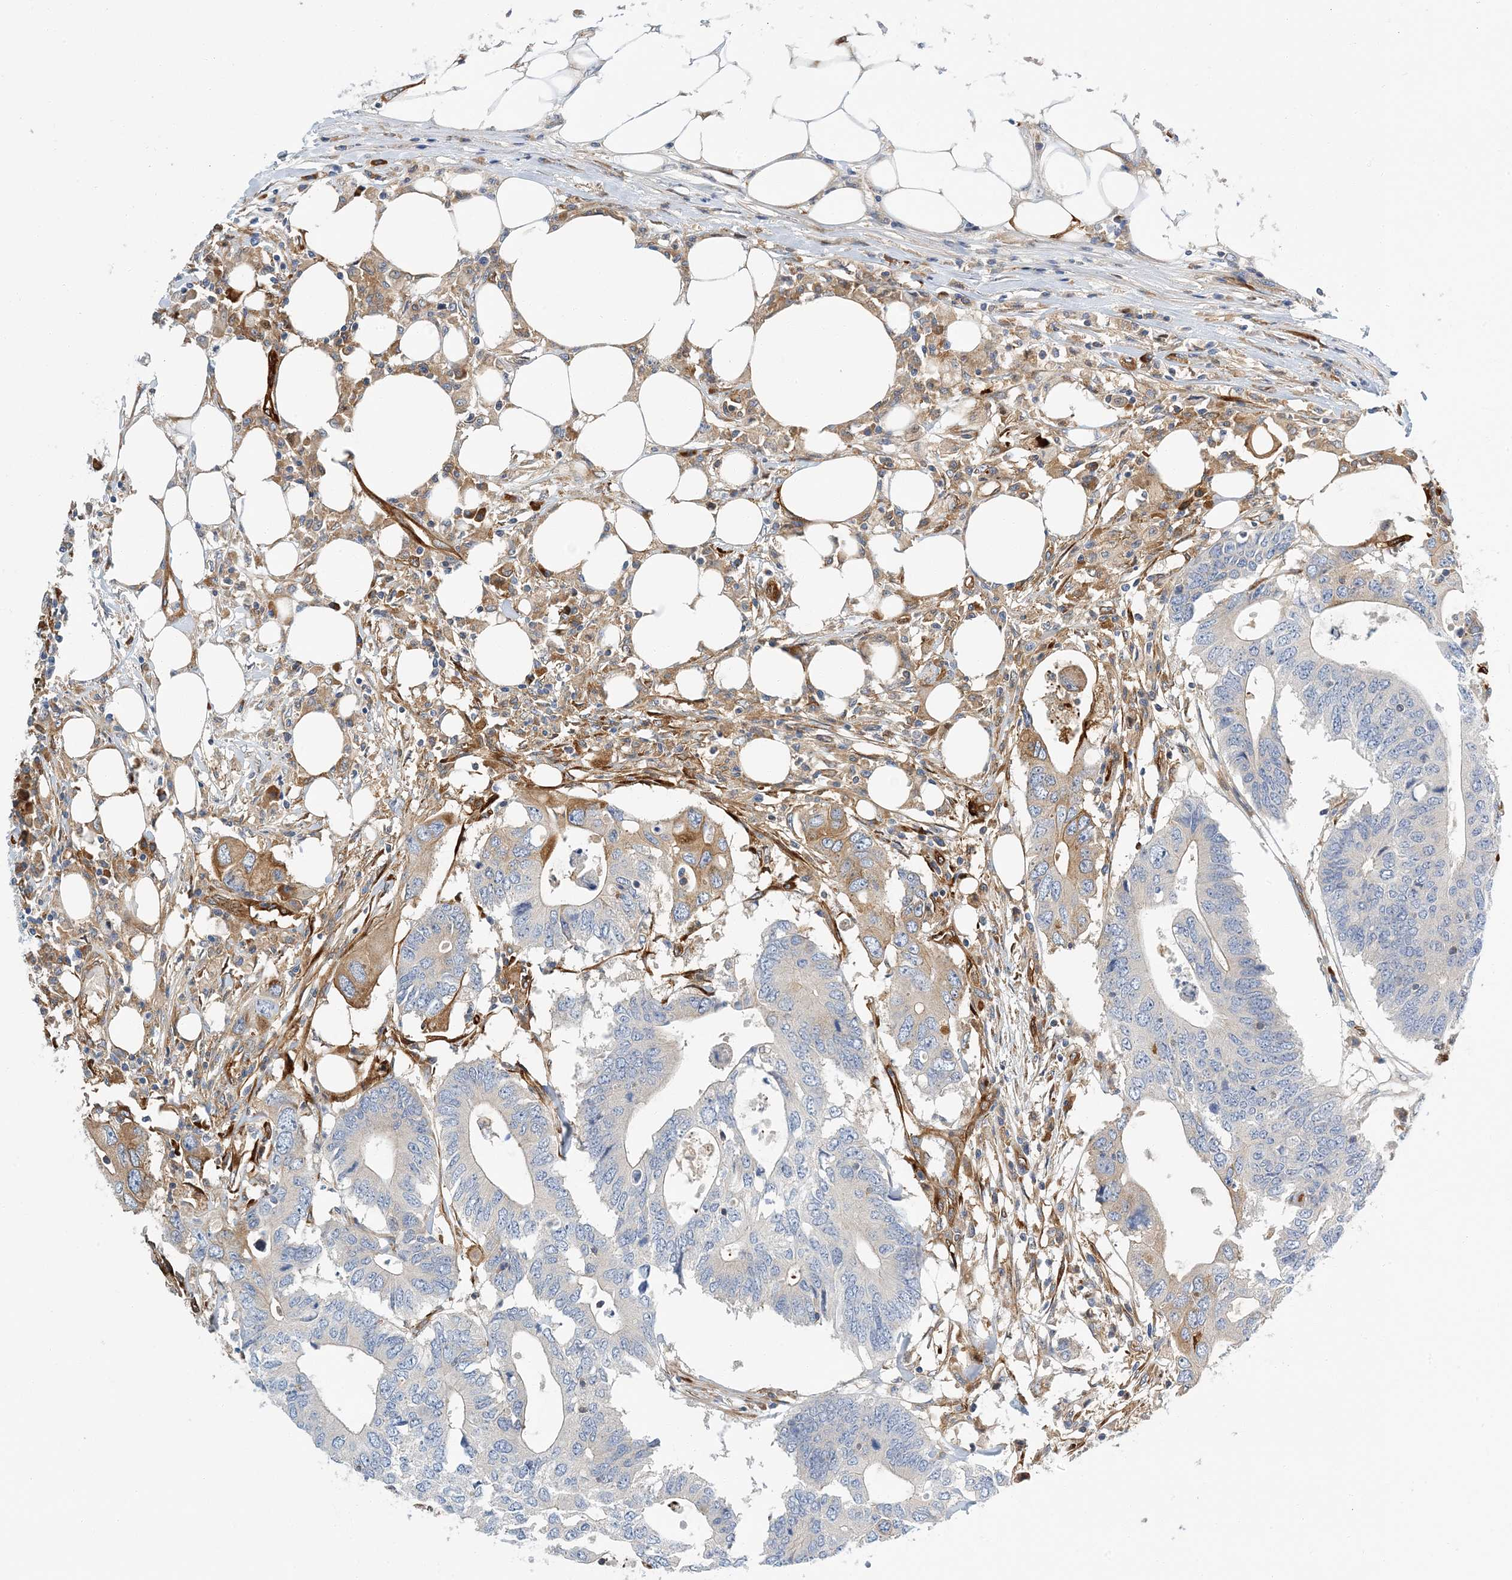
{"staining": {"intensity": "moderate", "quantity": "<25%", "location": "cytoplasmic/membranous"}, "tissue": "colorectal cancer", "cell_type": "Tumor cells", "image_type": "cancer", "snomed": [{"axis": "morphology", "description": "Adenocarcinoma, NOS"}, {"axis": "topography", "description": "Colon"}], "caption": "Immunohistochemistry (IHC) of human colorectal cancer (adenocarcinoma) reveals low levels of moderate cytoplasmic/membranous staining in approximately <25% of tumor cells.", "gene": "PCDHA2", "patient": {"sex": "male", "age": 71}}